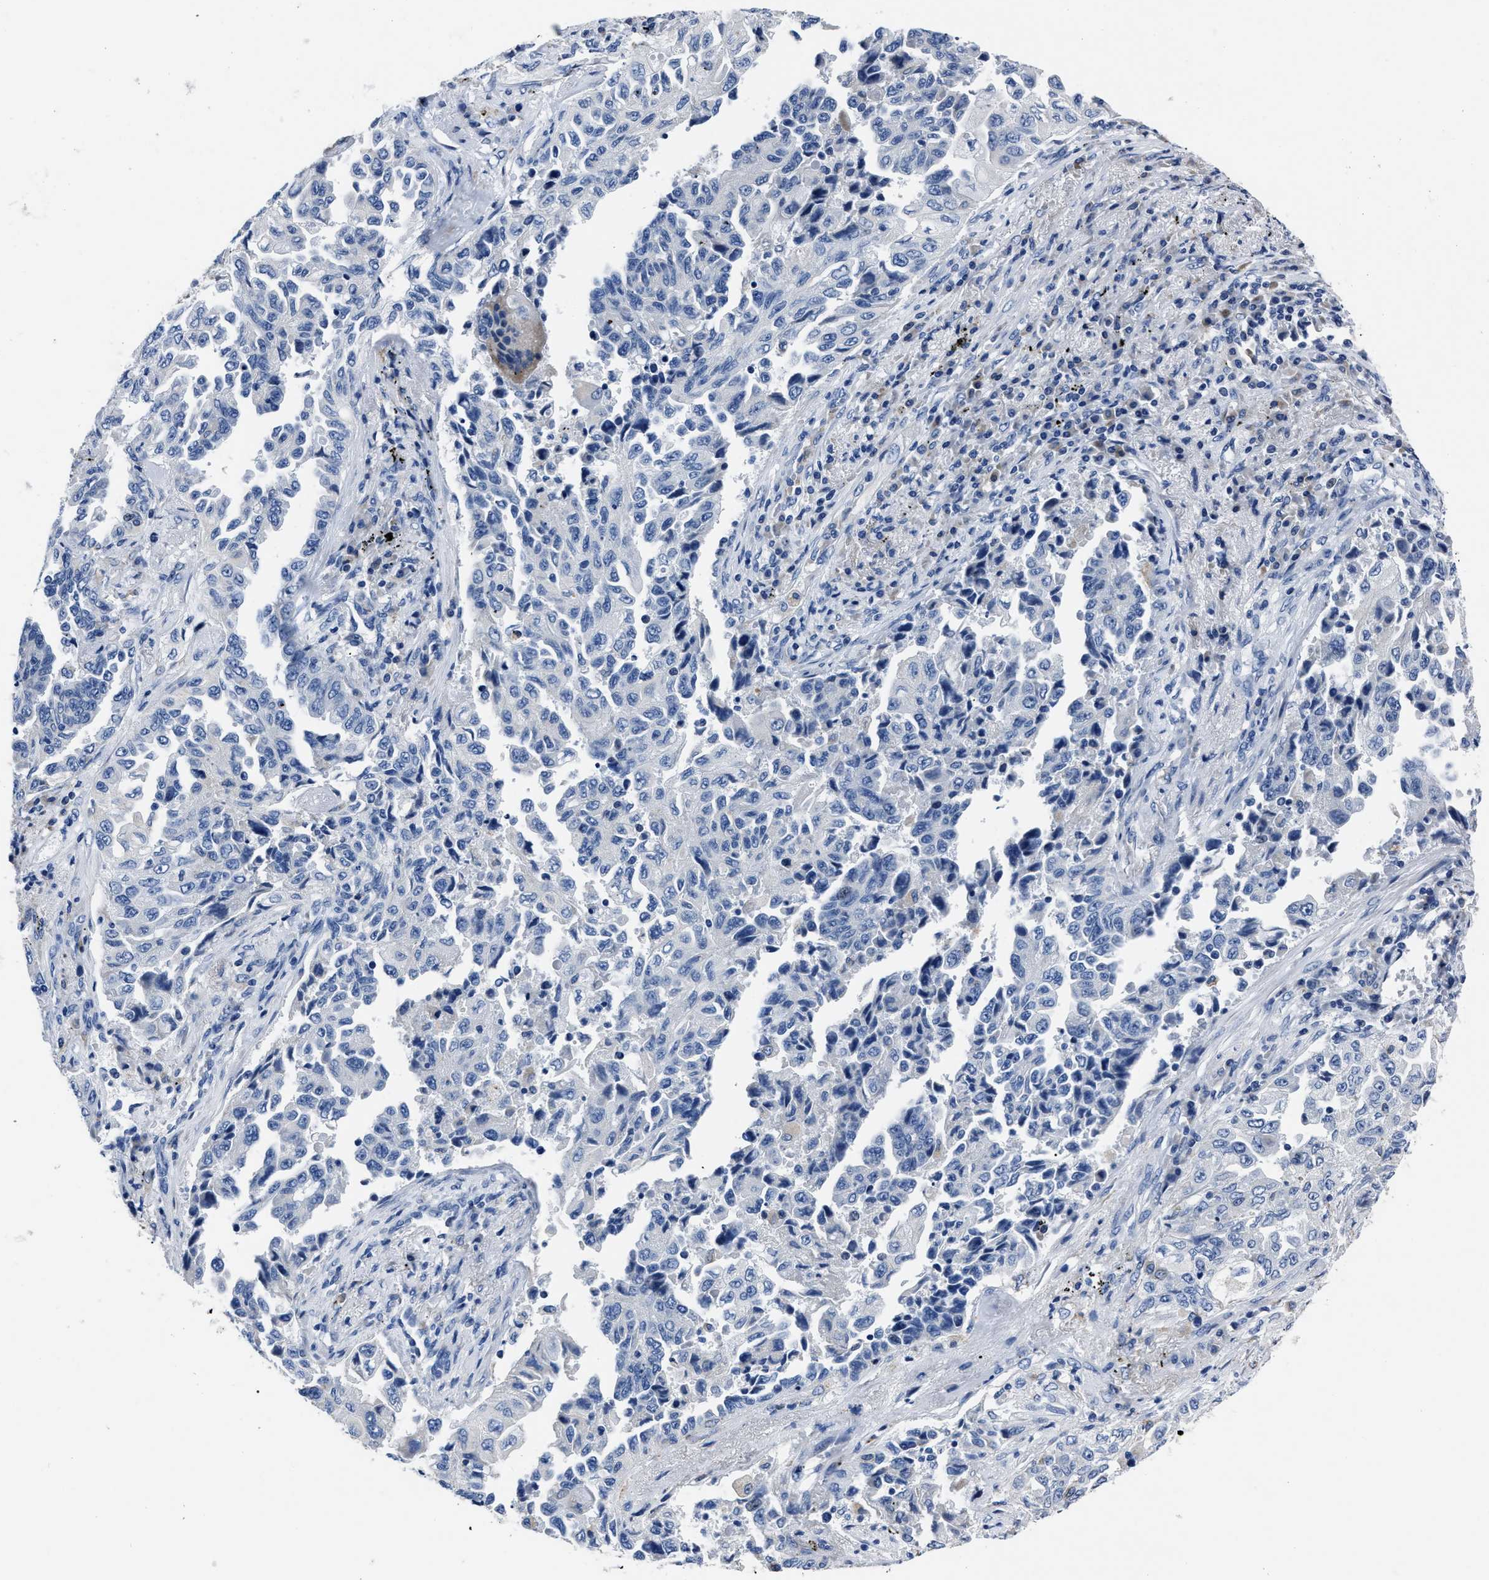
{"staining": {"intensity": "negative", "quantity": "none", "location": "none"}, "tissue": "lung cancer", "cell_type": "Tumor cells", "image_type": "cancer", "snomed": [{"axis": "morphology", "description": "Adenocarcinoma, NOS"}, {"axis": "topography", "description": "Lung"}], "caption": "A histopathology image of human lung cancer is negative for staining in tumor cells. (Brightfield microscopy of DAB (3,3'-diaminobenzidine) IHC at high magnification).", "gene": "MOV10L1", "patient": {"sex": "female", "age": 51}}